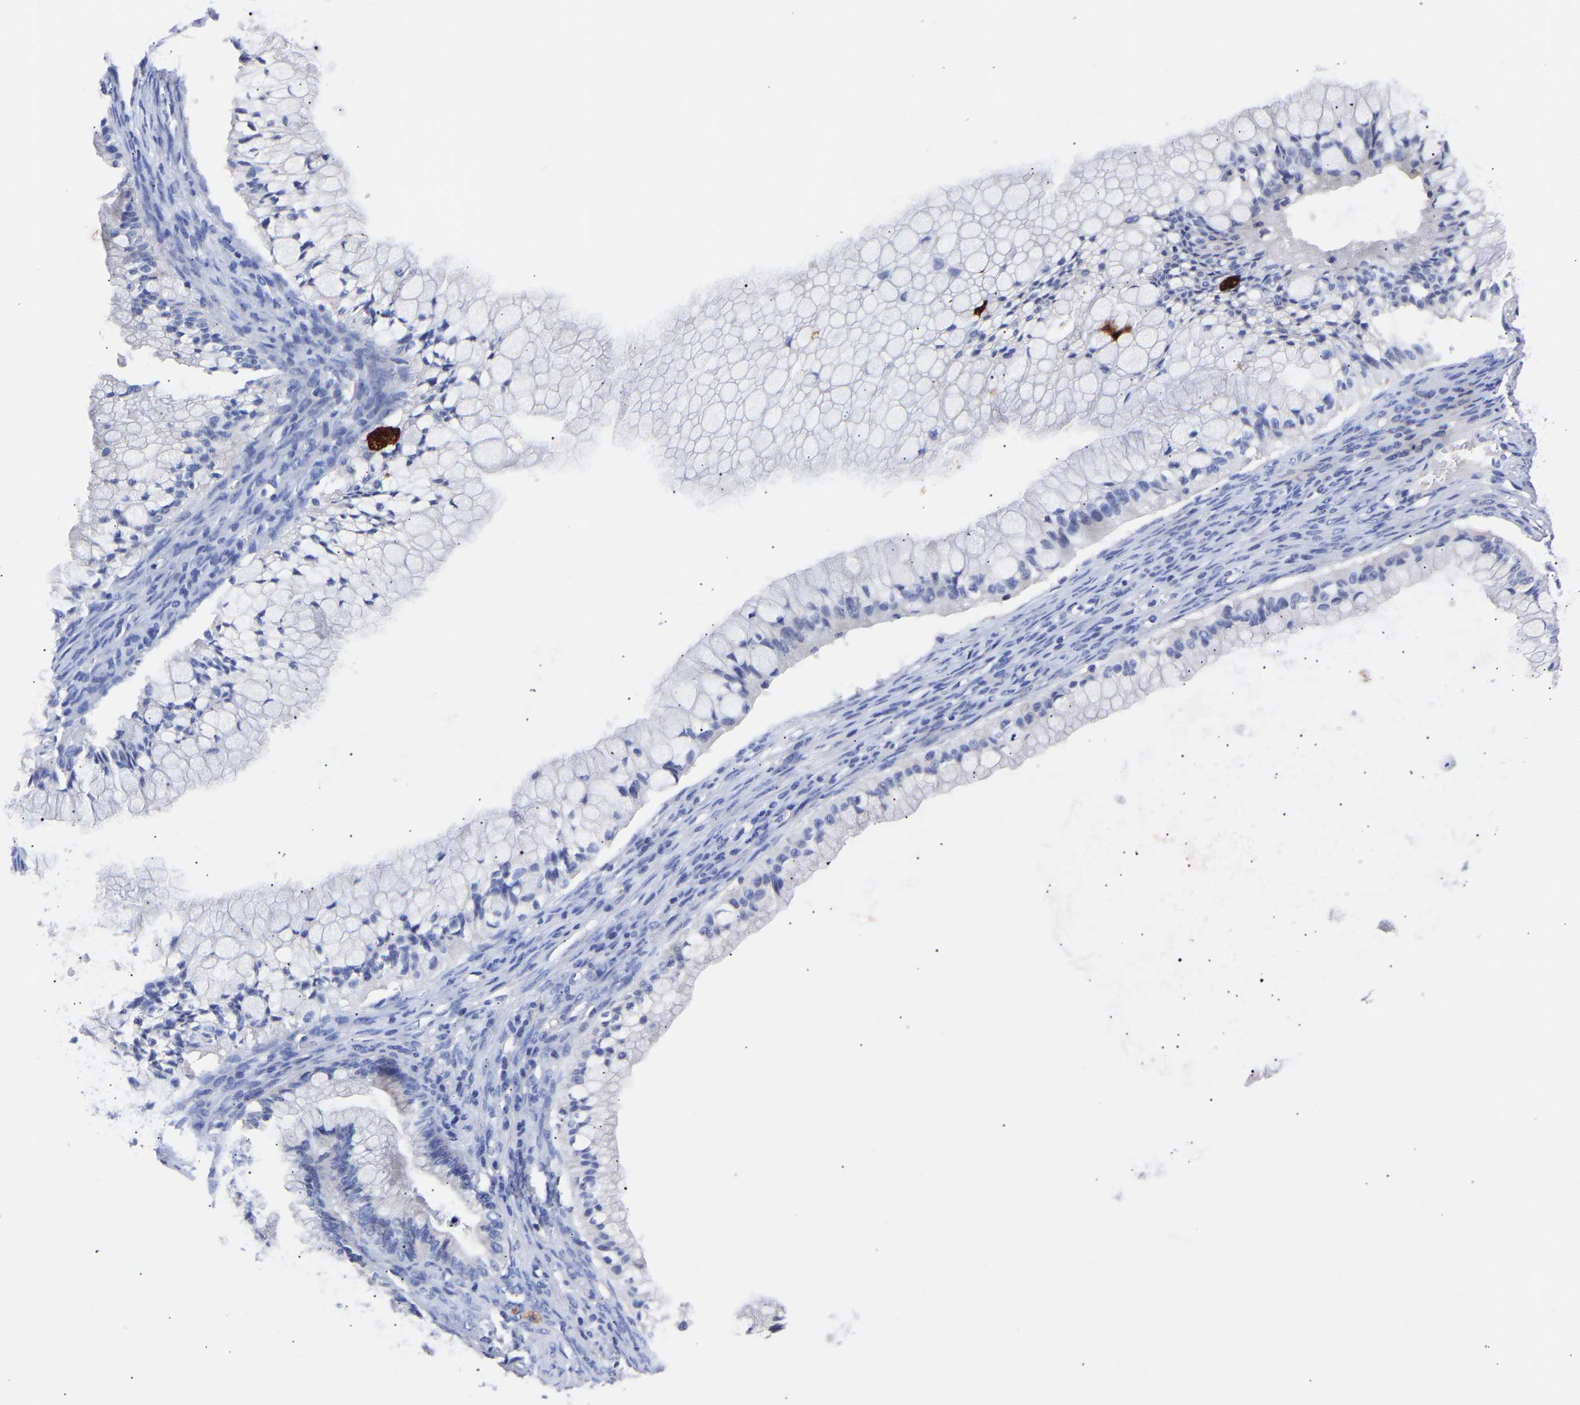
{"staining": {"intensity": "negative", "quantity": "none", "location": "none"}, "tissue": "ovarian cancer", "cell_type": "Tumor cells", "image_type": "cancer", "snomed": [{"axis": "morphology", "description": "Cystadenocarcinoma, mucinous, NOS"}, {"axis": "topography", "description": "Ovary"}], "caption": "The immunohistochemistry image has no significant positivity in tumor cells of ovarian cancer (mucinous cystadenocarcinoma) tissue.", "gene": "SEM1", "patient": {"sex": "female", "age": 57}}